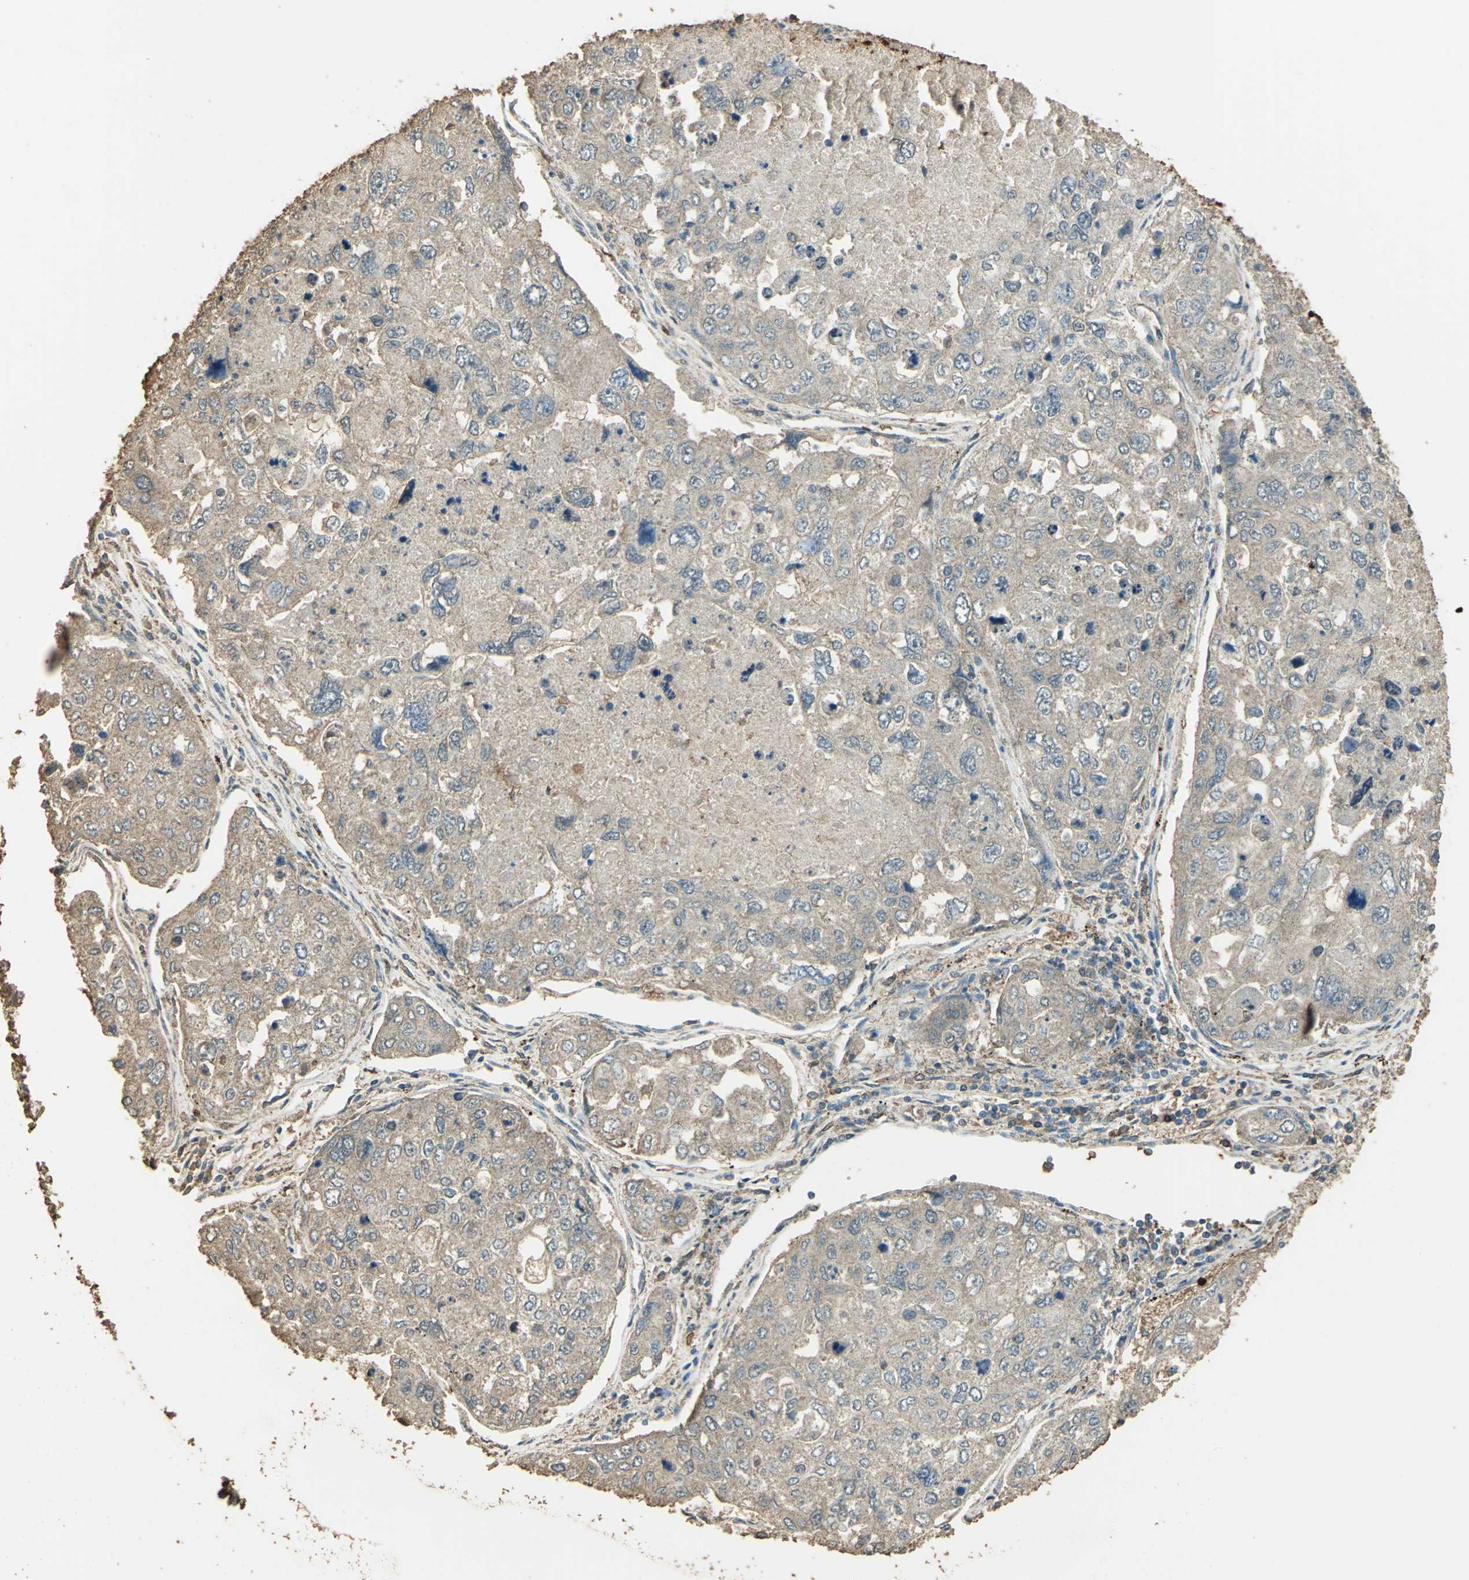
{"staining": {"intensity": "weak", "quantity": ">75%", "location": "cytoplasmic/membranous"}, "tissue": "urothelial cancer", "cell_type": "Tumor cells", "image_type": "cancer", "snomed": [{"axis": "morphology", "description": "Urothelial carcinoma, High grade"}, {"axis": "topography", "description": "Lymph node"}, {"axis": "topography", "description": "Urinary bladder"}], "caption": "High-power microscopy captured an immunohistochemistry photomicrograph of urothelial cancer, revealing weak cytoplasmic/membranous expression in about >75% of tumor cells.", "gene": "TRAPPC2", "patient": {"sex": "male", "age": 51}}